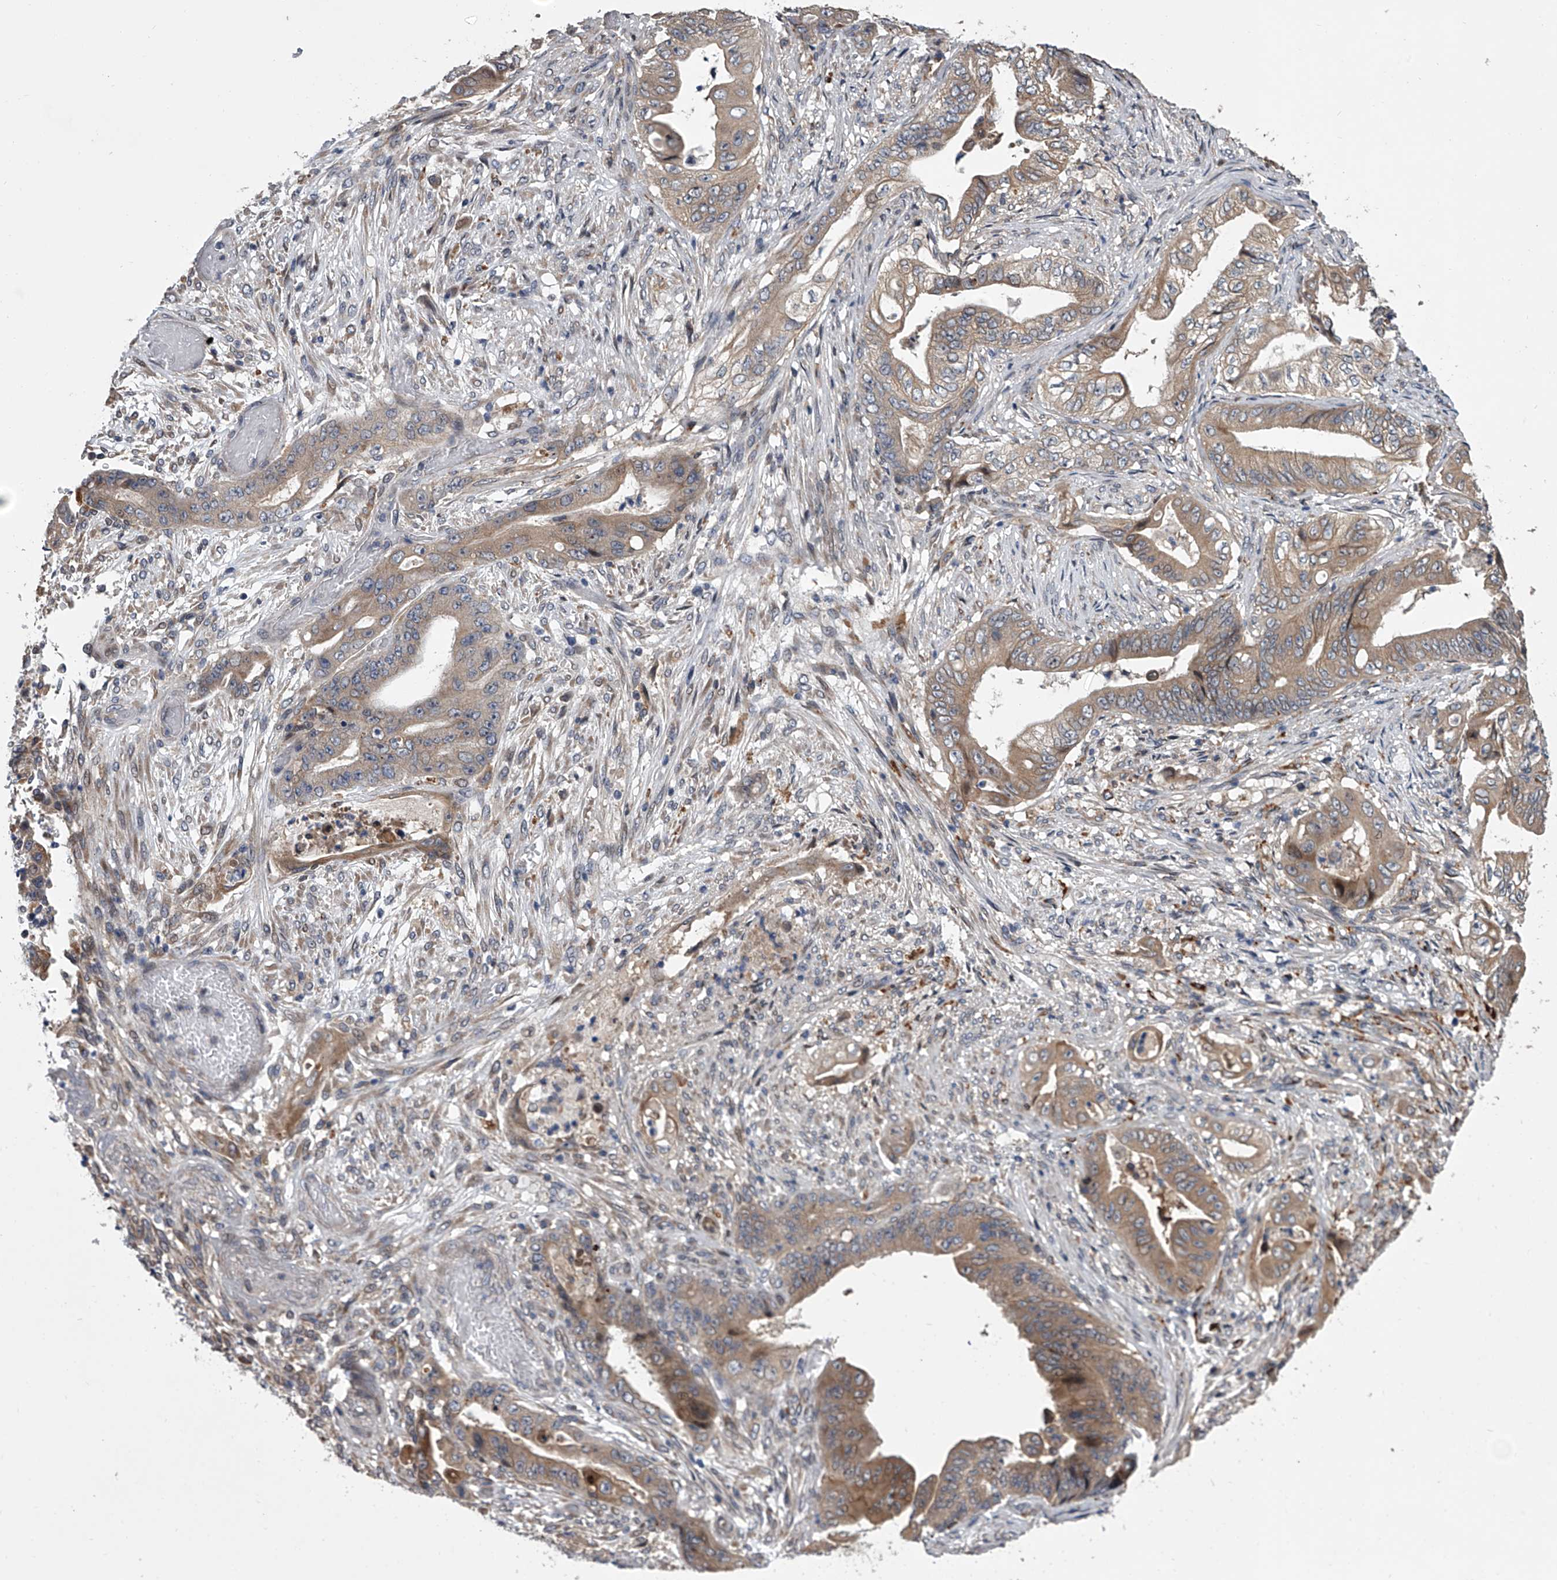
{"staining": {"intensity": "moderate", "quantity": ">75%", "location": "cytoplasmic/membranous"}, "tissue": "stomach cancer", "cell_type": "Tumor cells", "image_type": "cancer", "snomed": [{"axis": "morphology", "description": "Adenocarcinoma, NOS"}, {"axis": "topography", "description": "Stomach"}], "caption": "The immunohistochemical stain shows moderate cytoplasmic/membranous staining in tumor cells of stomach cancer tissue.", "gene": "TRIM8", "patient": {"sex": "female", "age": 73}}